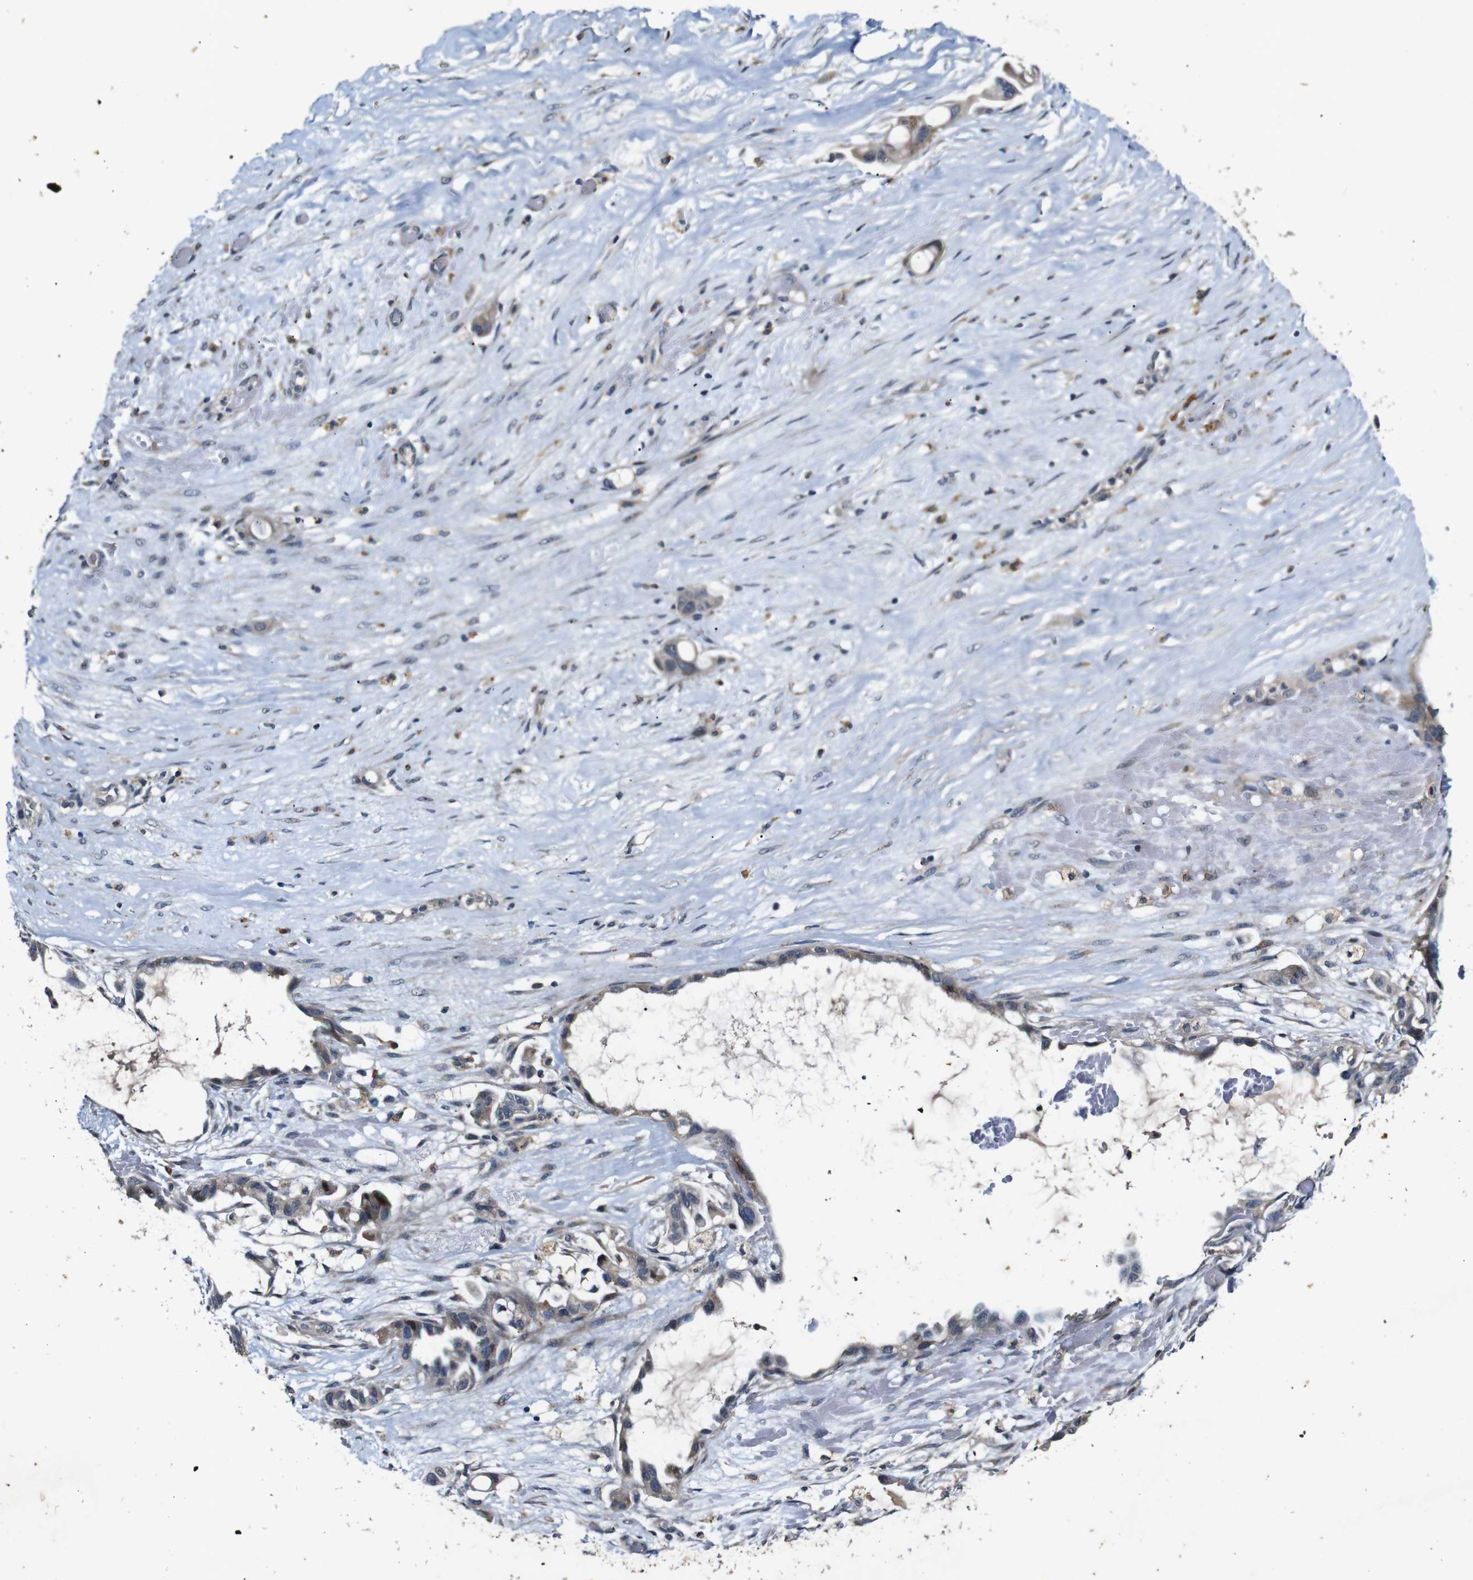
{"staining": {"intensity": "weak", "quantity": ">75%", "location": "cytoplasmic/membranous"}, "tissue": "liver cancer", "cell_type": "Tumor cells", "image_type": "cancer", "snomed": [{"axis": "morphology", "description": "Cholangiocarcinoma"}, {"axis": "topography", "description": "Liver"}], "caption": "Immunohistochemistry (IHC) staining of liver cholangiocarcinoma, which displays low levels of weak cytoplasmic/membranous staining in about >75% of tumor cells indicating weak cytoplasmic/membranous protein positivity. The staining was performed using DAB (3,3'-diaminobenzidine) (brown) for protein detection and nuclei were counterstained in hematoxylin (blue).", "gene": "MAGI2", "patient": {"sex": "female", "age": 65}}